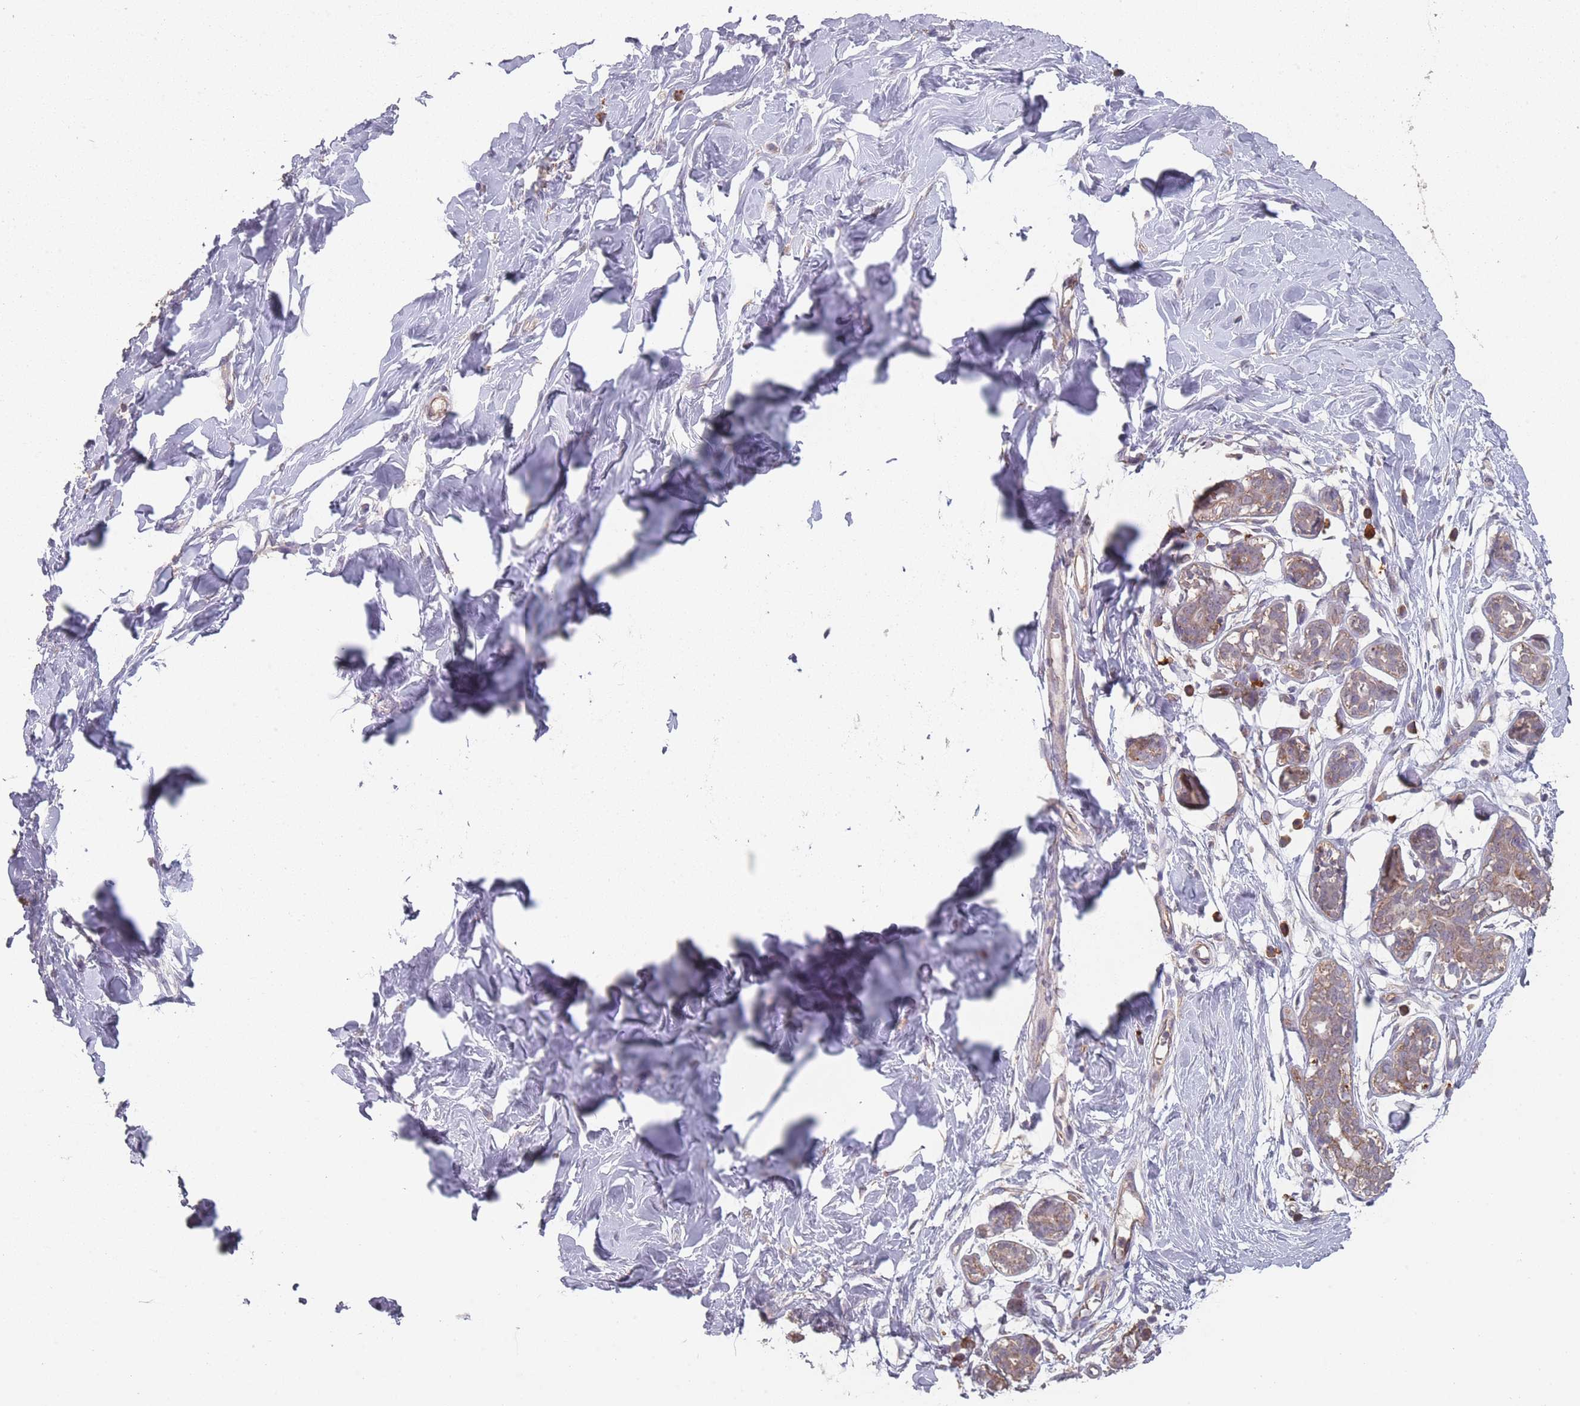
{"staining": {"intensity": "moderate", "quantity": "<25%", "location": "cytoplasmic/membranous"}, "tissue": "breast", "cell_type": "Adipocytes", "image_type": "normal", "snomed": [{"axis": "morphology", "description": "Normal tissue, NOS"}, {"axis": "topography", "description": "Breast"}], "caption": "Brown immunohistochemical staining in unremarkable human breast exhibits moderate cytoplasmic/membranous positivity in about <25% of adipocytes. The protein of interest is shown in brown color, while the nuclei are stained blue.", "gene": "SANBR", "patient": {"sex": "female", "age": 27}}